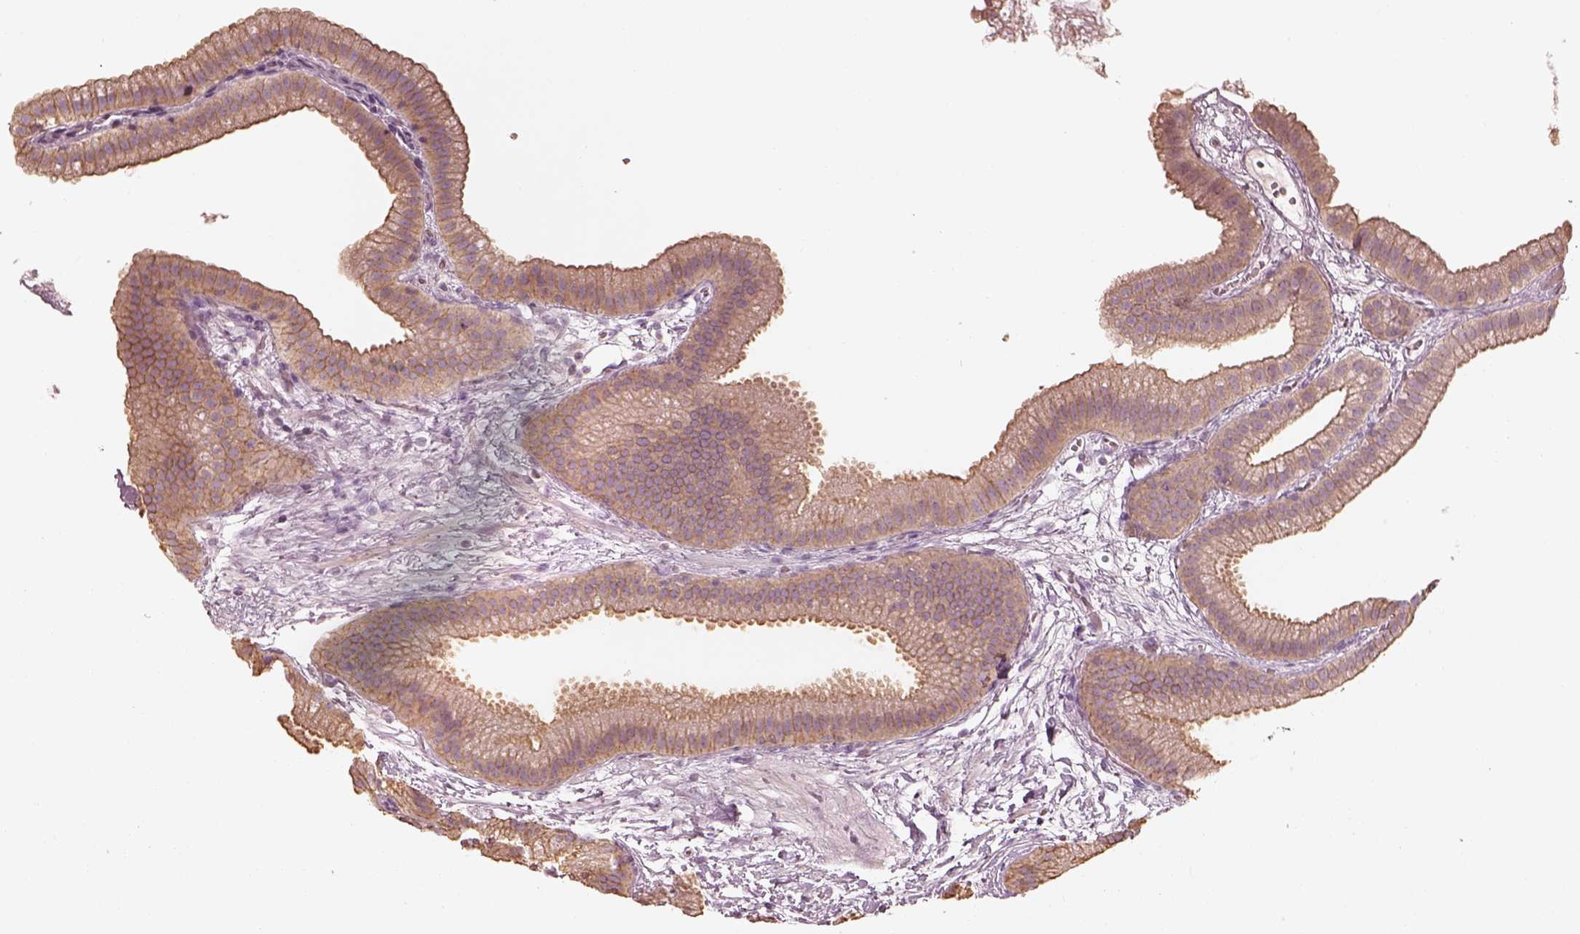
{"staining": {"intensity": "moderate", "quantity": ">75%", "location": "cytoplasmic/membranous"}, "tissue": "gallbladder", "cell_type": "Glandular cells", "image_type": "normal", "snomed": [{"axis": "morphology", "description": "Normal tissue, NOS"}, {"axis": "topography", "description": "Gallbladder"}], "caption": "Brown immunohistochemical staining in benign gallbladder reveals moderate cytoplasmic/membranous expression in approximately >75% of glandular cells.", "gene": "KIF5C", "patient": {"sex": "female", "age": 63}}